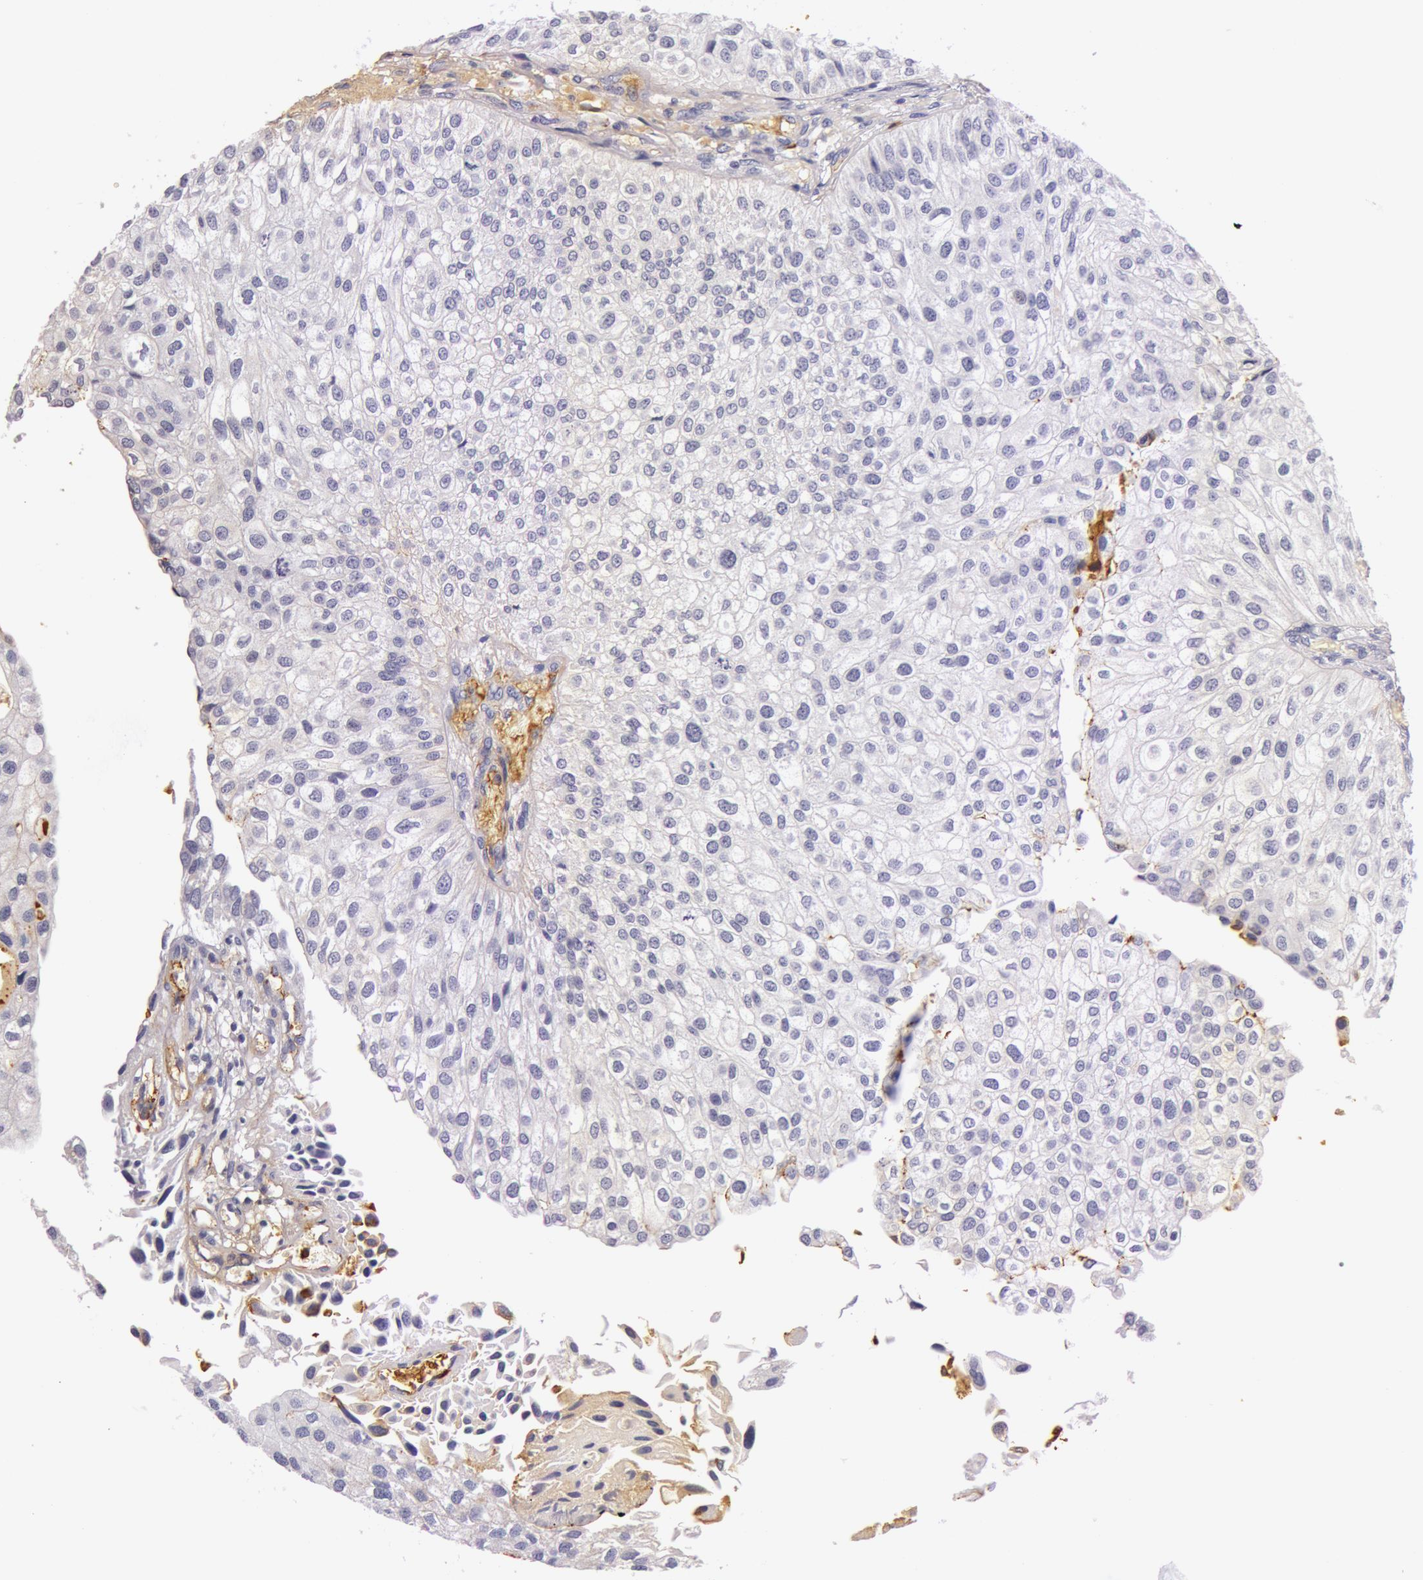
{"staining": {"intensity": "negative", "quantity": "none", "location": "none"}, "tissue": "urothelial cancer", "cell_type": "Tumor cells", "image_type": "cancer", "snomed": [{"axis": "morphology", "description": "Urothelial carcinoma, Low grade"}, {"axis": "topography", "description": "Urinary bladder"}], "caption": "Tumor cells are negative for brown protein staining in urothelial cancer. Nuclei are stained in blue.", "gene": "C4BPA", "patient": {"sex": "female", "age": 89}}